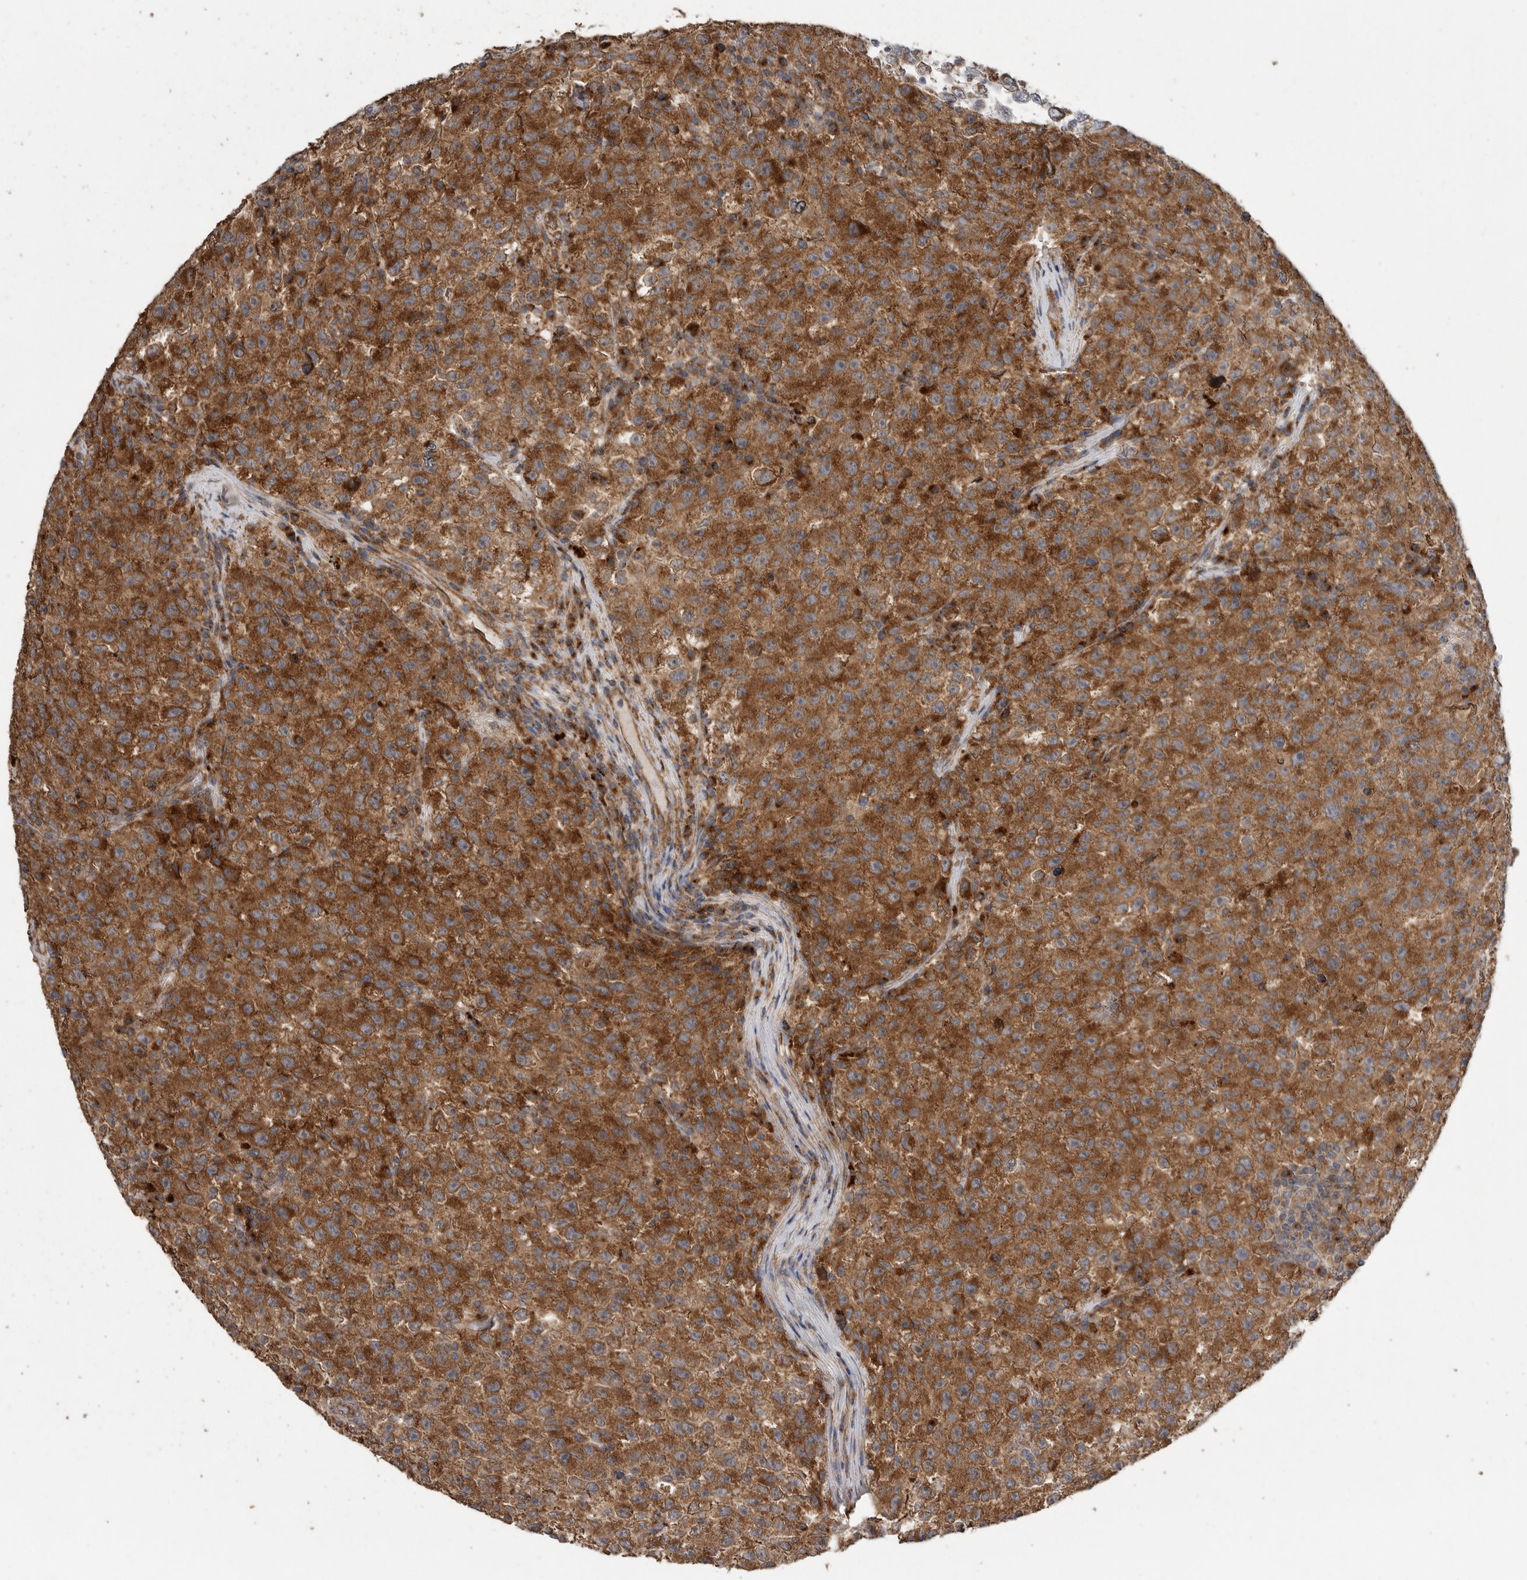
{"staining": {"intensity": "strong", "quantity": ">75%", "location": "cytoplasmic/membranous"}, "tissue": "testis cancer", "cell_type": "Tumor cells", "image_type": "cancer", "snomed": [{"axis": "morphology", "description": "Seminoma, NOS"}, {"axis": "topography", "description": "Testis"}], "caption": "Human testis cancer (seminoma) stained for a protein (brown) shows strong cytoplasmic/membranous positive expression in approximately >75% of tumor cells.", "gene": "PODXL2", "patient": {"sex": "male", "age": 22}}